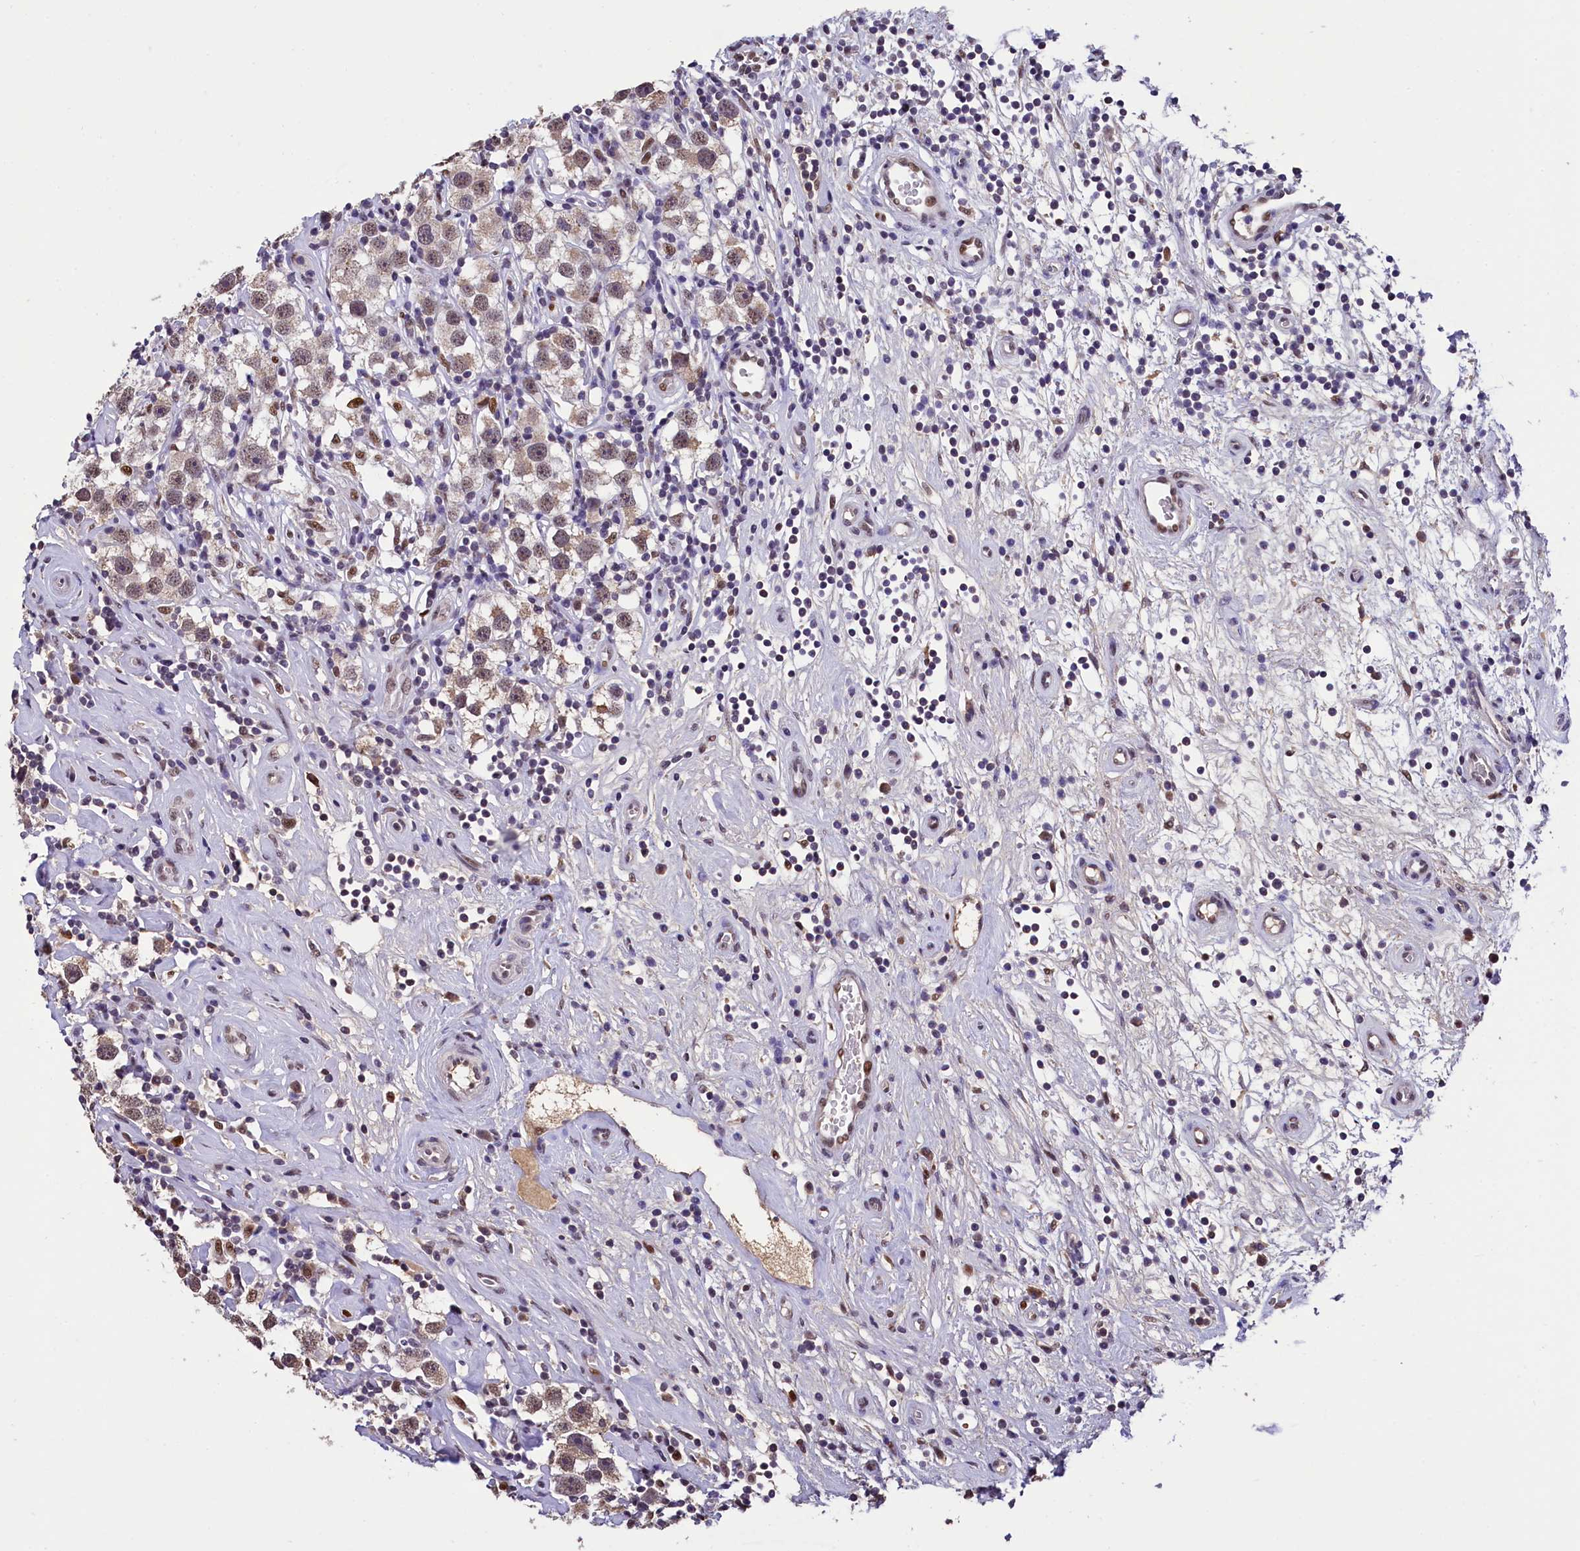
{"staining": {"intensity": "weak", "quantity": "25%-75%", "location": "cytoplasmic/membranous,nuclear"}, "tissue": "testis cancer", "cell_type": "Tumor cells", "image_type": "cancer", "snomed": [{"axis": "morphology", "description": "Seminoma, NOS"}, {"axis": "topography", "description": "Testis"}], "caption": "Protein expression analysis of human testis seminoma reveals weak cytoplasmic/membranous and nuclear staining in approximately 25%-75% of tumor cells.", "gene": "HECTD4", "patient": {"sex": "male", "age": 49}}